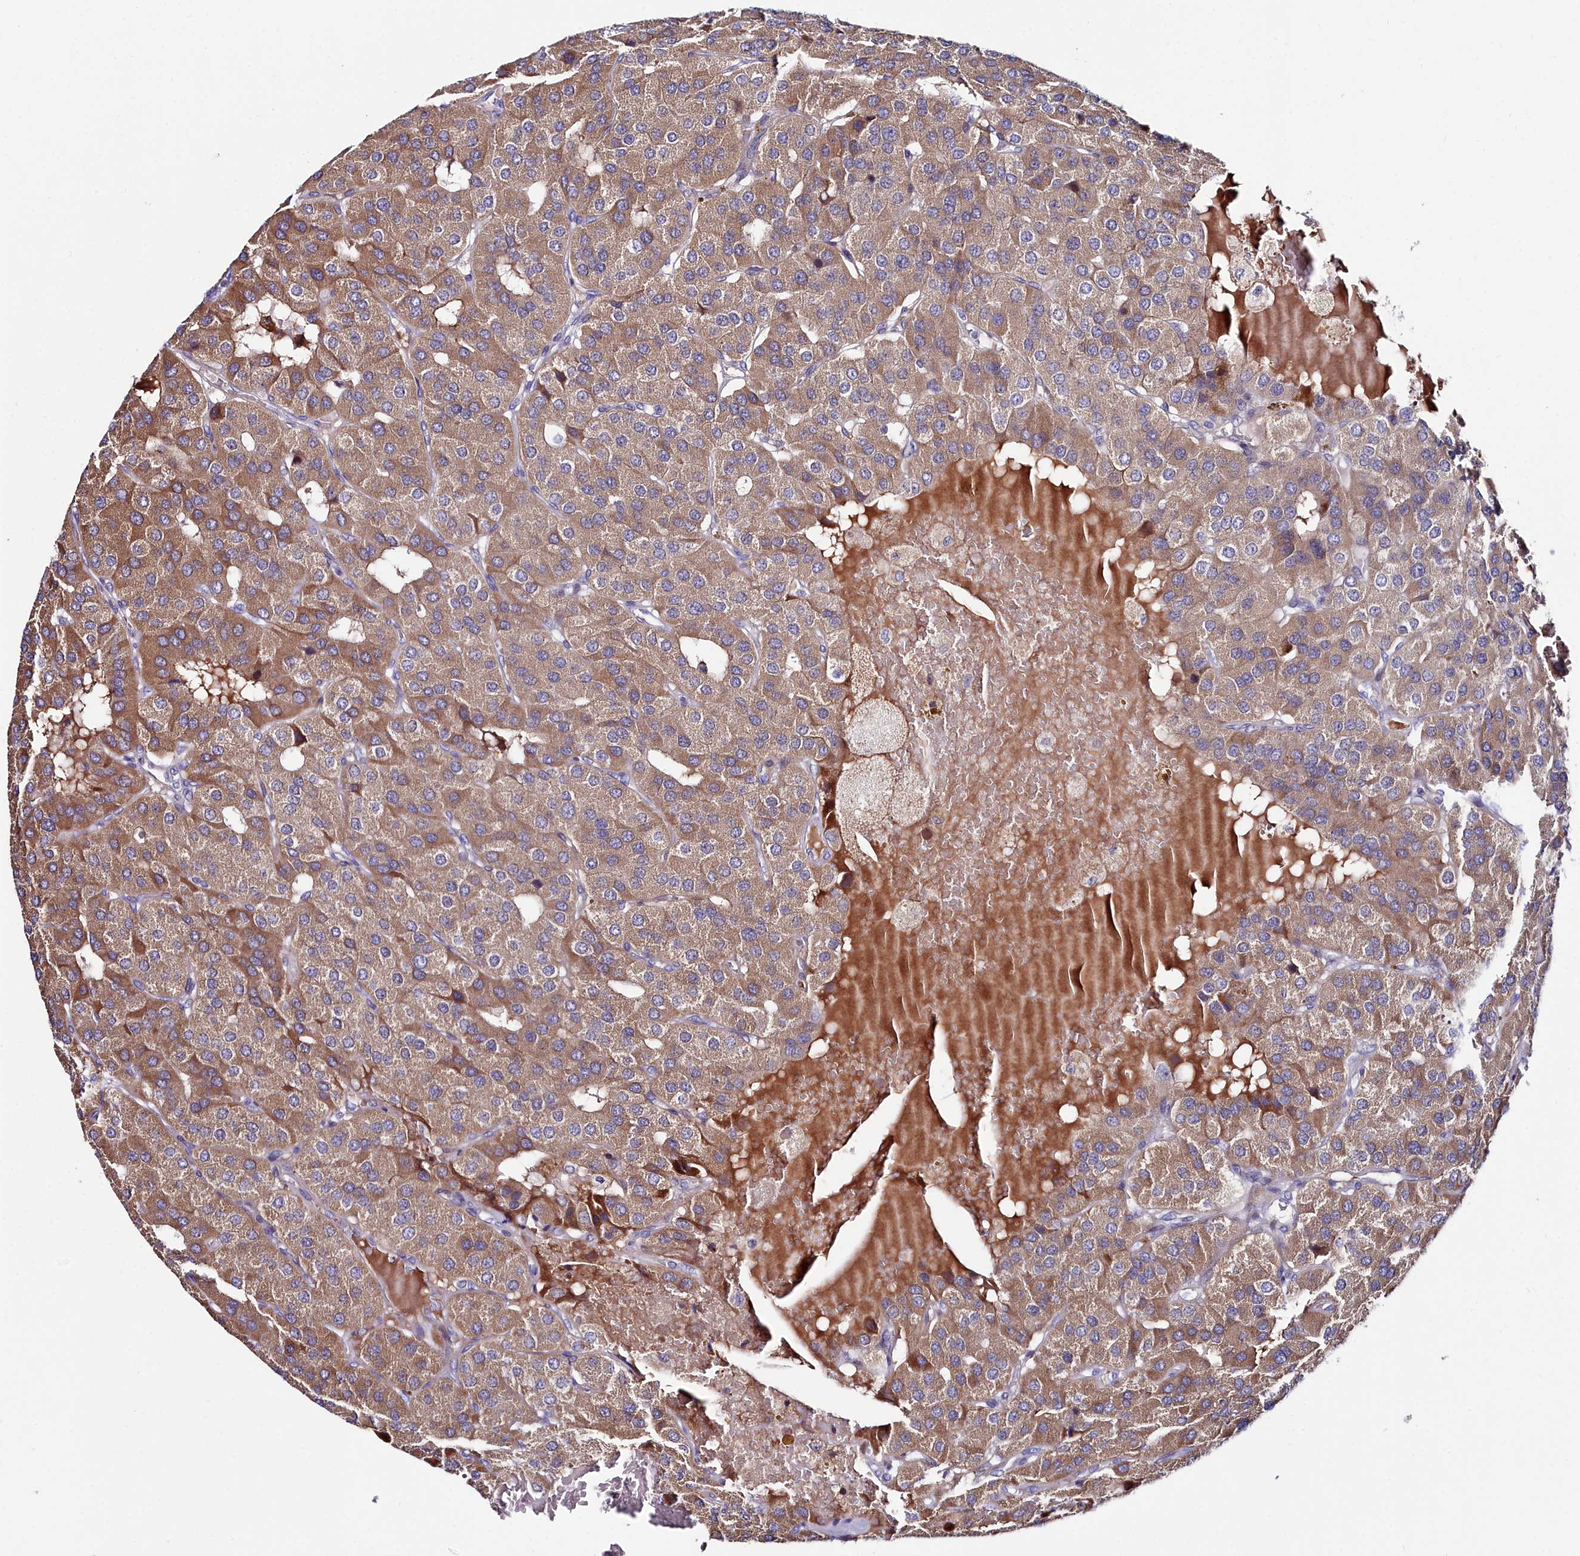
{"staining": {"intensity": "moderate", "quantity": "25%-75%", "location": "cytoplasmic/membranous"}, "tissue": "parathyroid gland", "cell_type": "Glandular cells", "image_type": "normal", "snomed": [{"axis": "morphology", "description": "Normal tissue, NOS"}, {"axis": "morphology", "description": "Adenoma, NOS"}, {"axis": "topography", "description": "Parathyroid gland"}], "caption": "Approximately 25%-75% of glandular cells in unremarkable human parathyroid gland reveal moderate cytoplasmic/membranous protein positivity as visualized by brown immunohistochemical staining.", "gene": "KCTD18", "patient": {"sex": "female", "age": 86}}